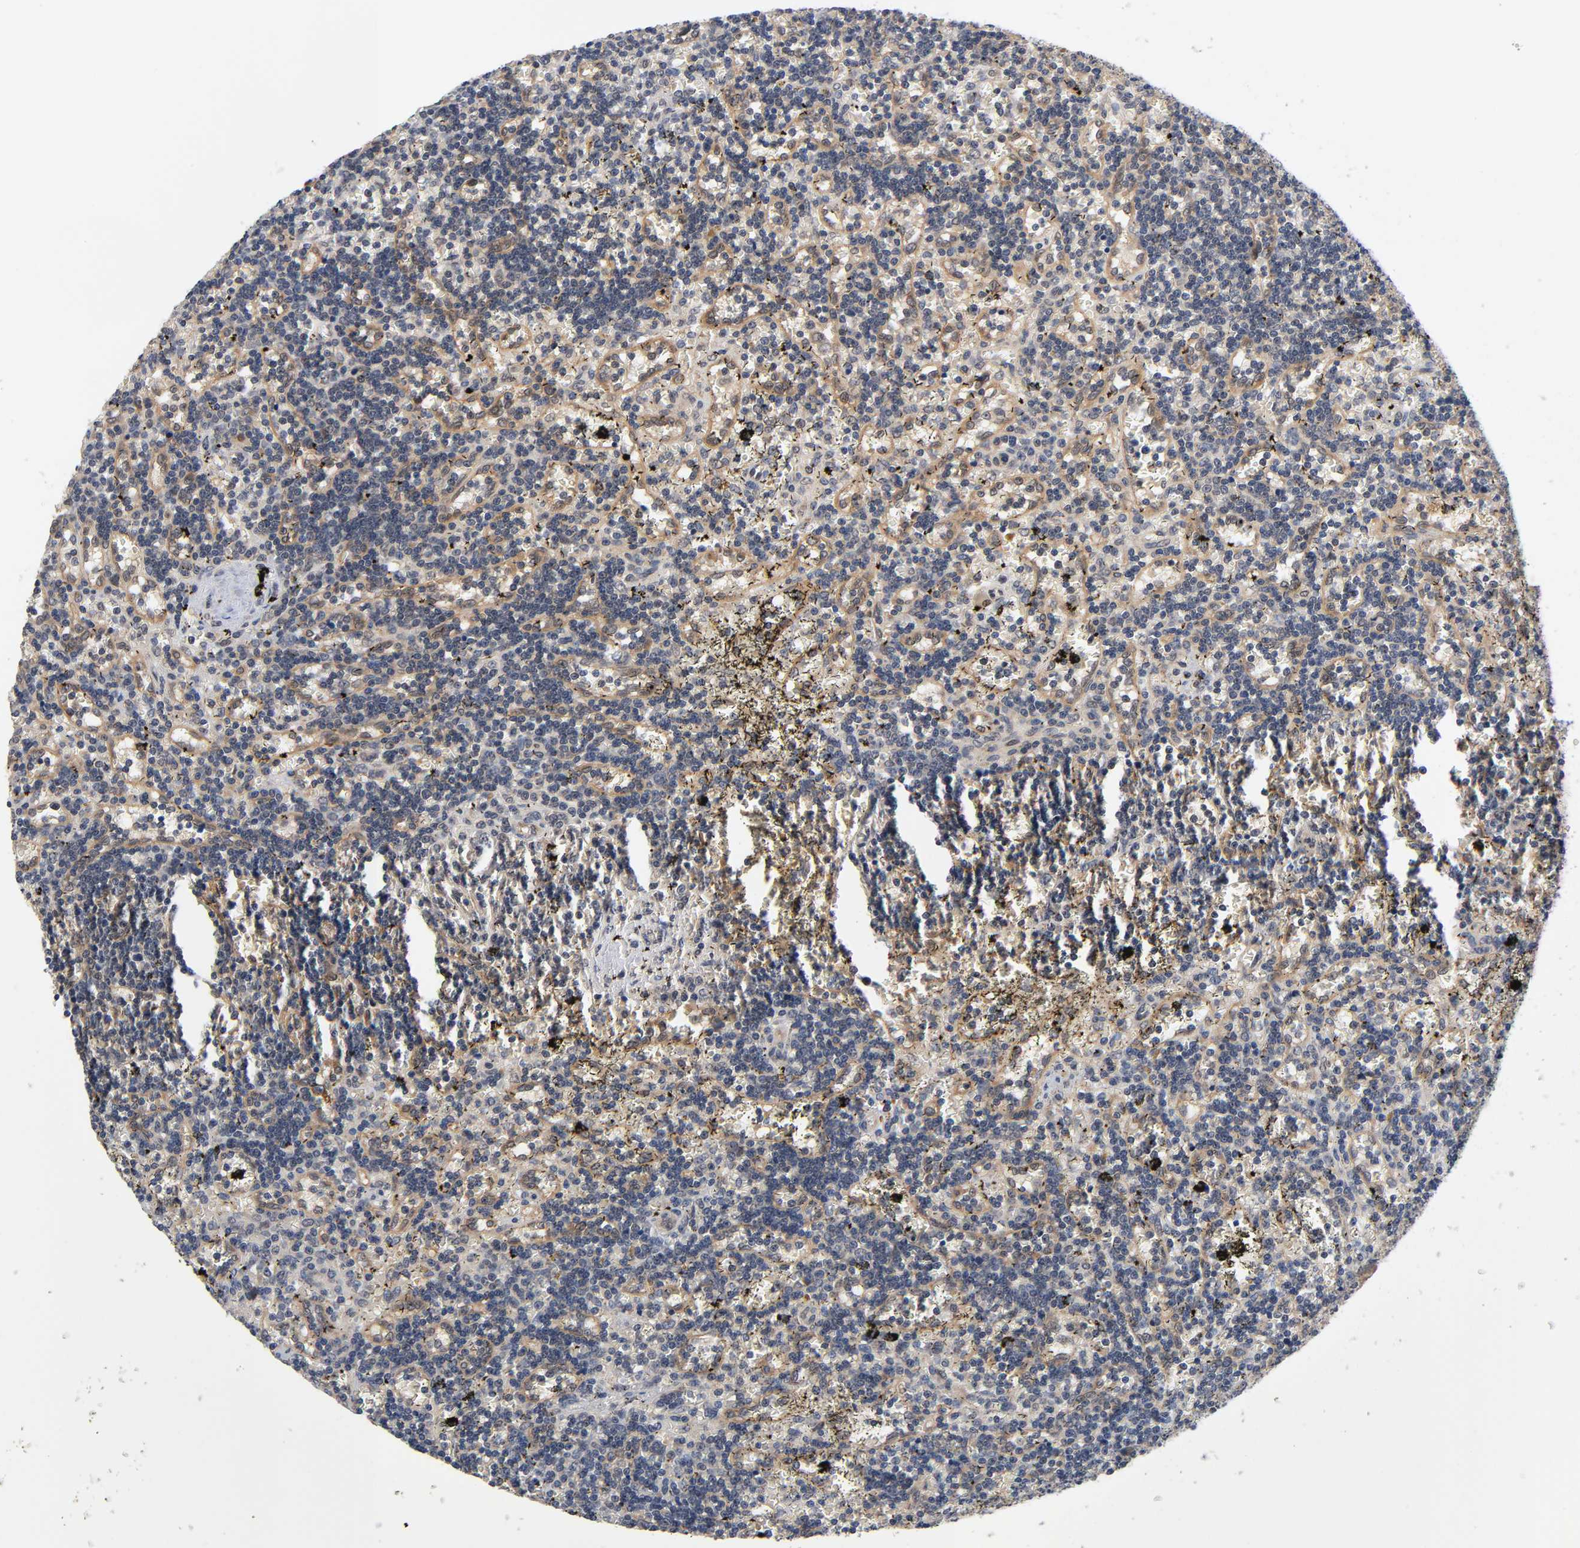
{"staining": {"intensity": "weak", "quantity": "25%-75%", "location": "cytoplasmic/membranous"}, "tissue": "lymphoma", "cell_type": "Tumor cells", "image_type": "cancer", "snomed": [{"axis": "morphology", "description": "Malignant lymphoma, non-Hodgkin's type, Low grade"}, {"axis": "topography", "description": "Spleen"}], "caption": "A high-resolution histopathology image shows immunohistochemistry (IHC) staining of low-grade malignant lymphoma, non-Hodgkin's type, which displays weak cytoplasmic/membranous expression in approximately 25%-75% of tumor cells.", "gene": "PRKAB1", "patient": {"sex": "male", "age": 60}}